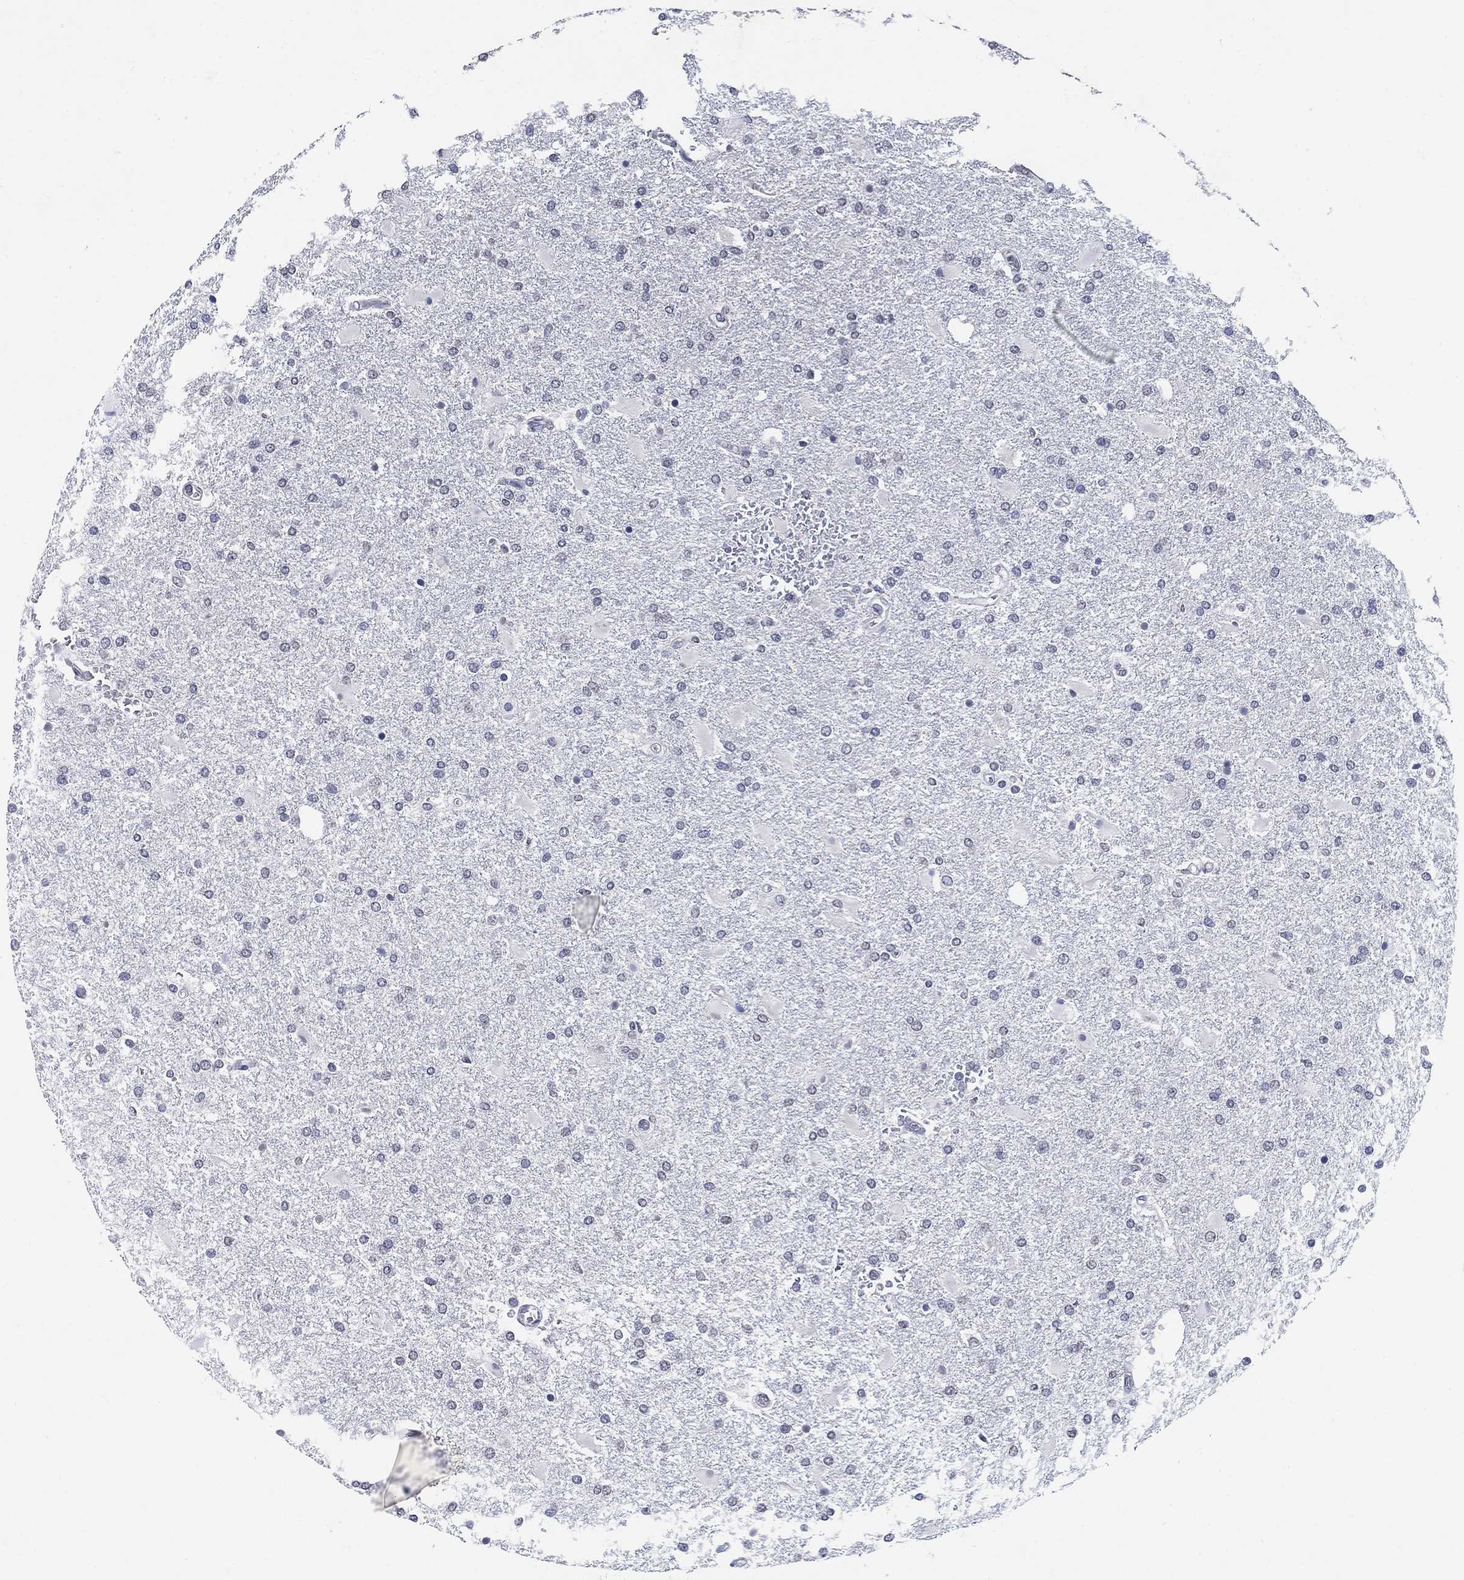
{"staining": {"intensity": "negative", "quantity": "none", "location": "none"}, "tissue": "glioma", "cell_type": "Tumor cells", "image_type": "cancer", "snomed": [{"axis": "morphology", "description": "Glioma, malignant, High grade"}, {"axis": "topography", "description": "Cerebral cortex"}], "caption": "This is an immunohistochemistry micrograph of glioma. There is no positivity in tumor cells.", "gene": "OTUB2", "patient": {"sex": "male", "age": 79}}